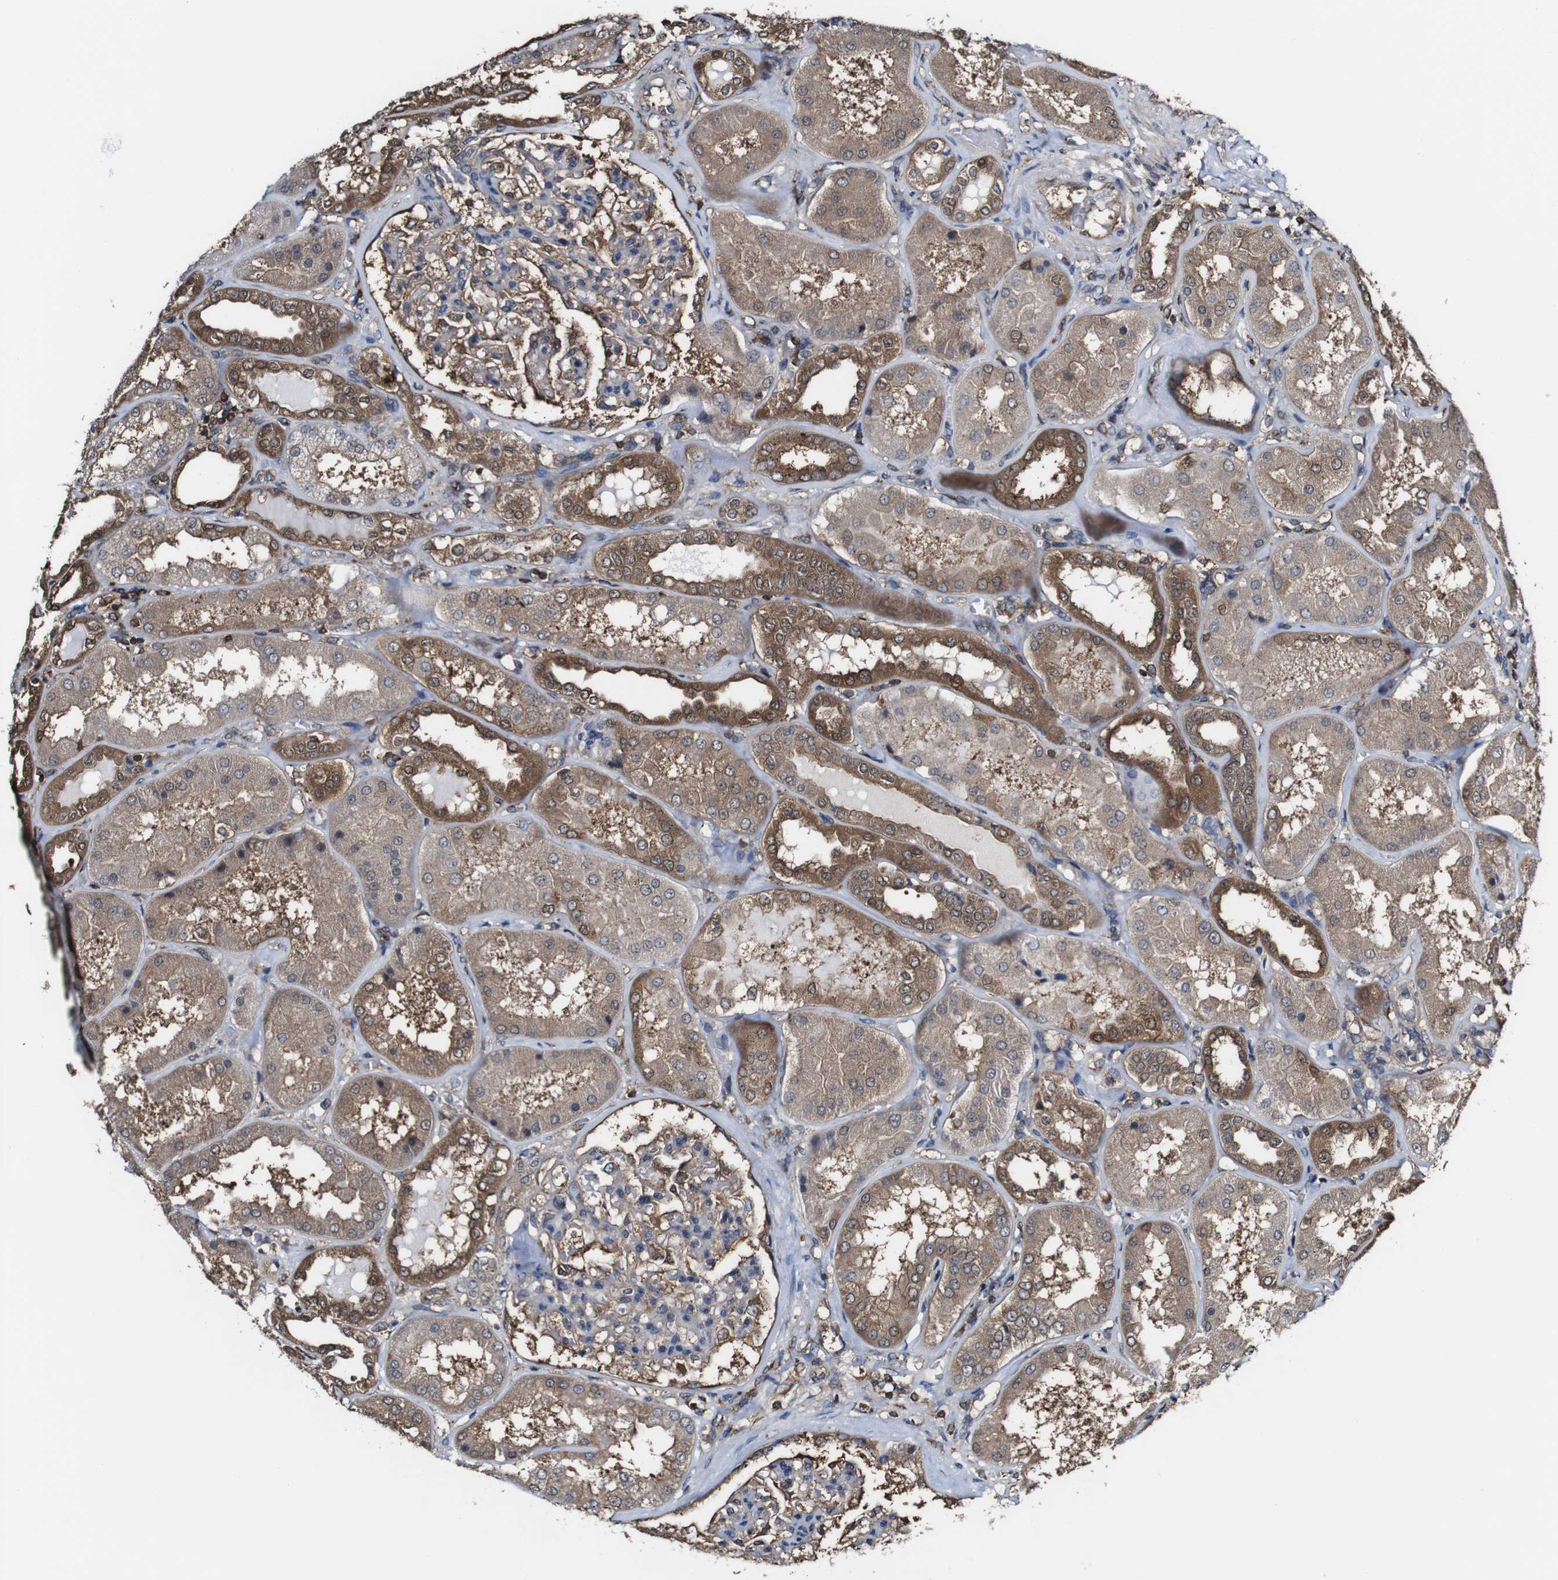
{"staining": {"intensity": "moderate", "quantity": ">75%", "location": "cytoplasmic/membranous"}, "tissue": "kidney", "cell_type": "Cells in glomeruli", "image_type": "normal", "snomed": [{"axis": "morphology", "description": "Normal tissue, NOS"}, {"axis": "topography", "description": "Kidney"}], "caption": "Cells in glomeruli show moderate cytoplasmic/membranous staining in approximately >75% of cells in normal kidney.", "gene": "PTPRR", "patient": {"sex": "female", "age": 56}}